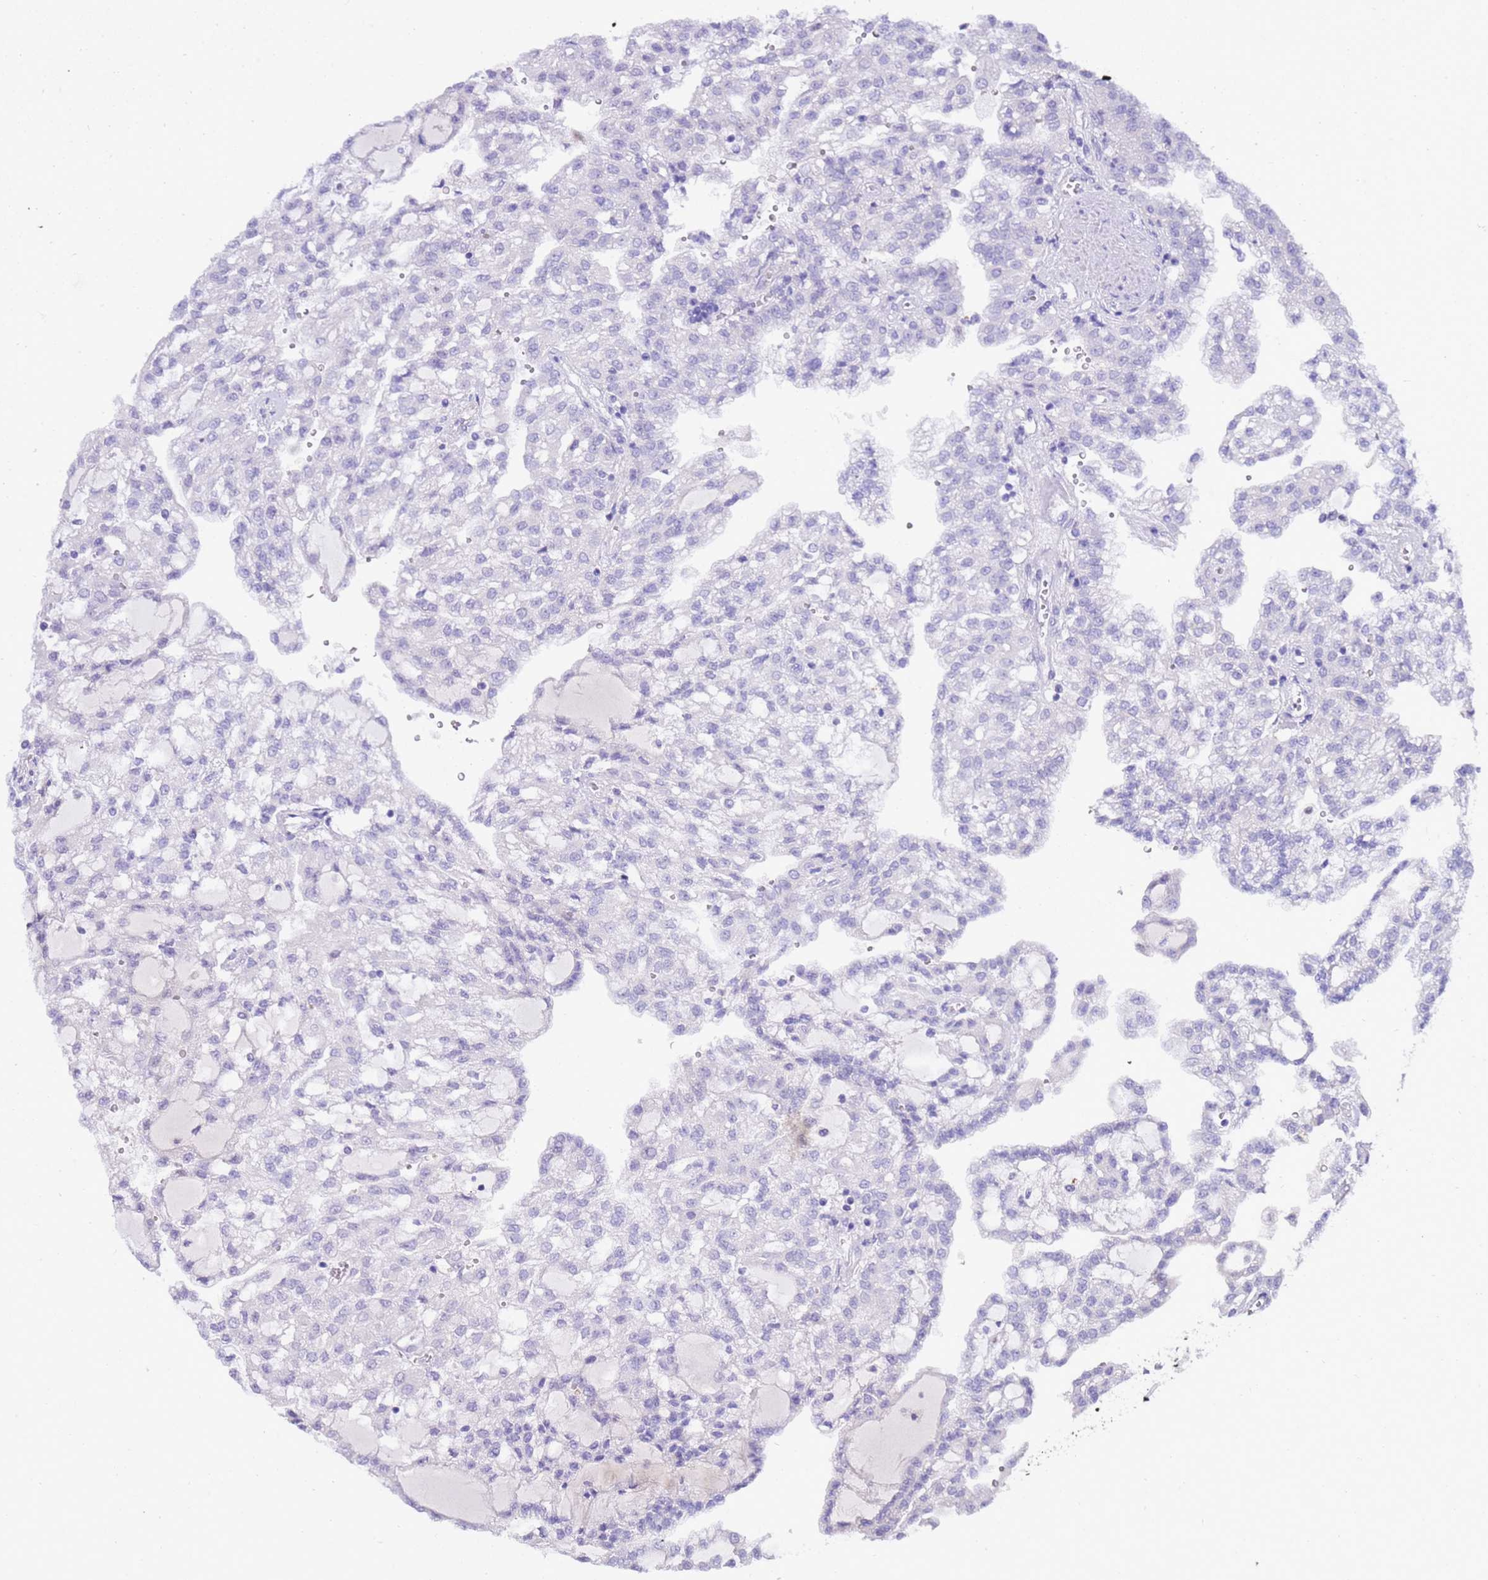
{"staining": {"intensity": "negative", "quantity": "none", "location": "none"}, "tissue": "renal cancer", "cell_type": "Tumor cells", "image_type": "cancer", "snomed": [{"axis": "morphology", "description": "Adenocarcinoma, NOS"}, {"axis": "topography", "description": "Kidney"}], "caption": "An immunohistochemistry micrograph of renal adenocarcinoma is shown. There is no staining in tumor cells of renal adenocarcinoma.", "gene": "DCDC2B", "patient": {"sex": "male", "age": 63}}